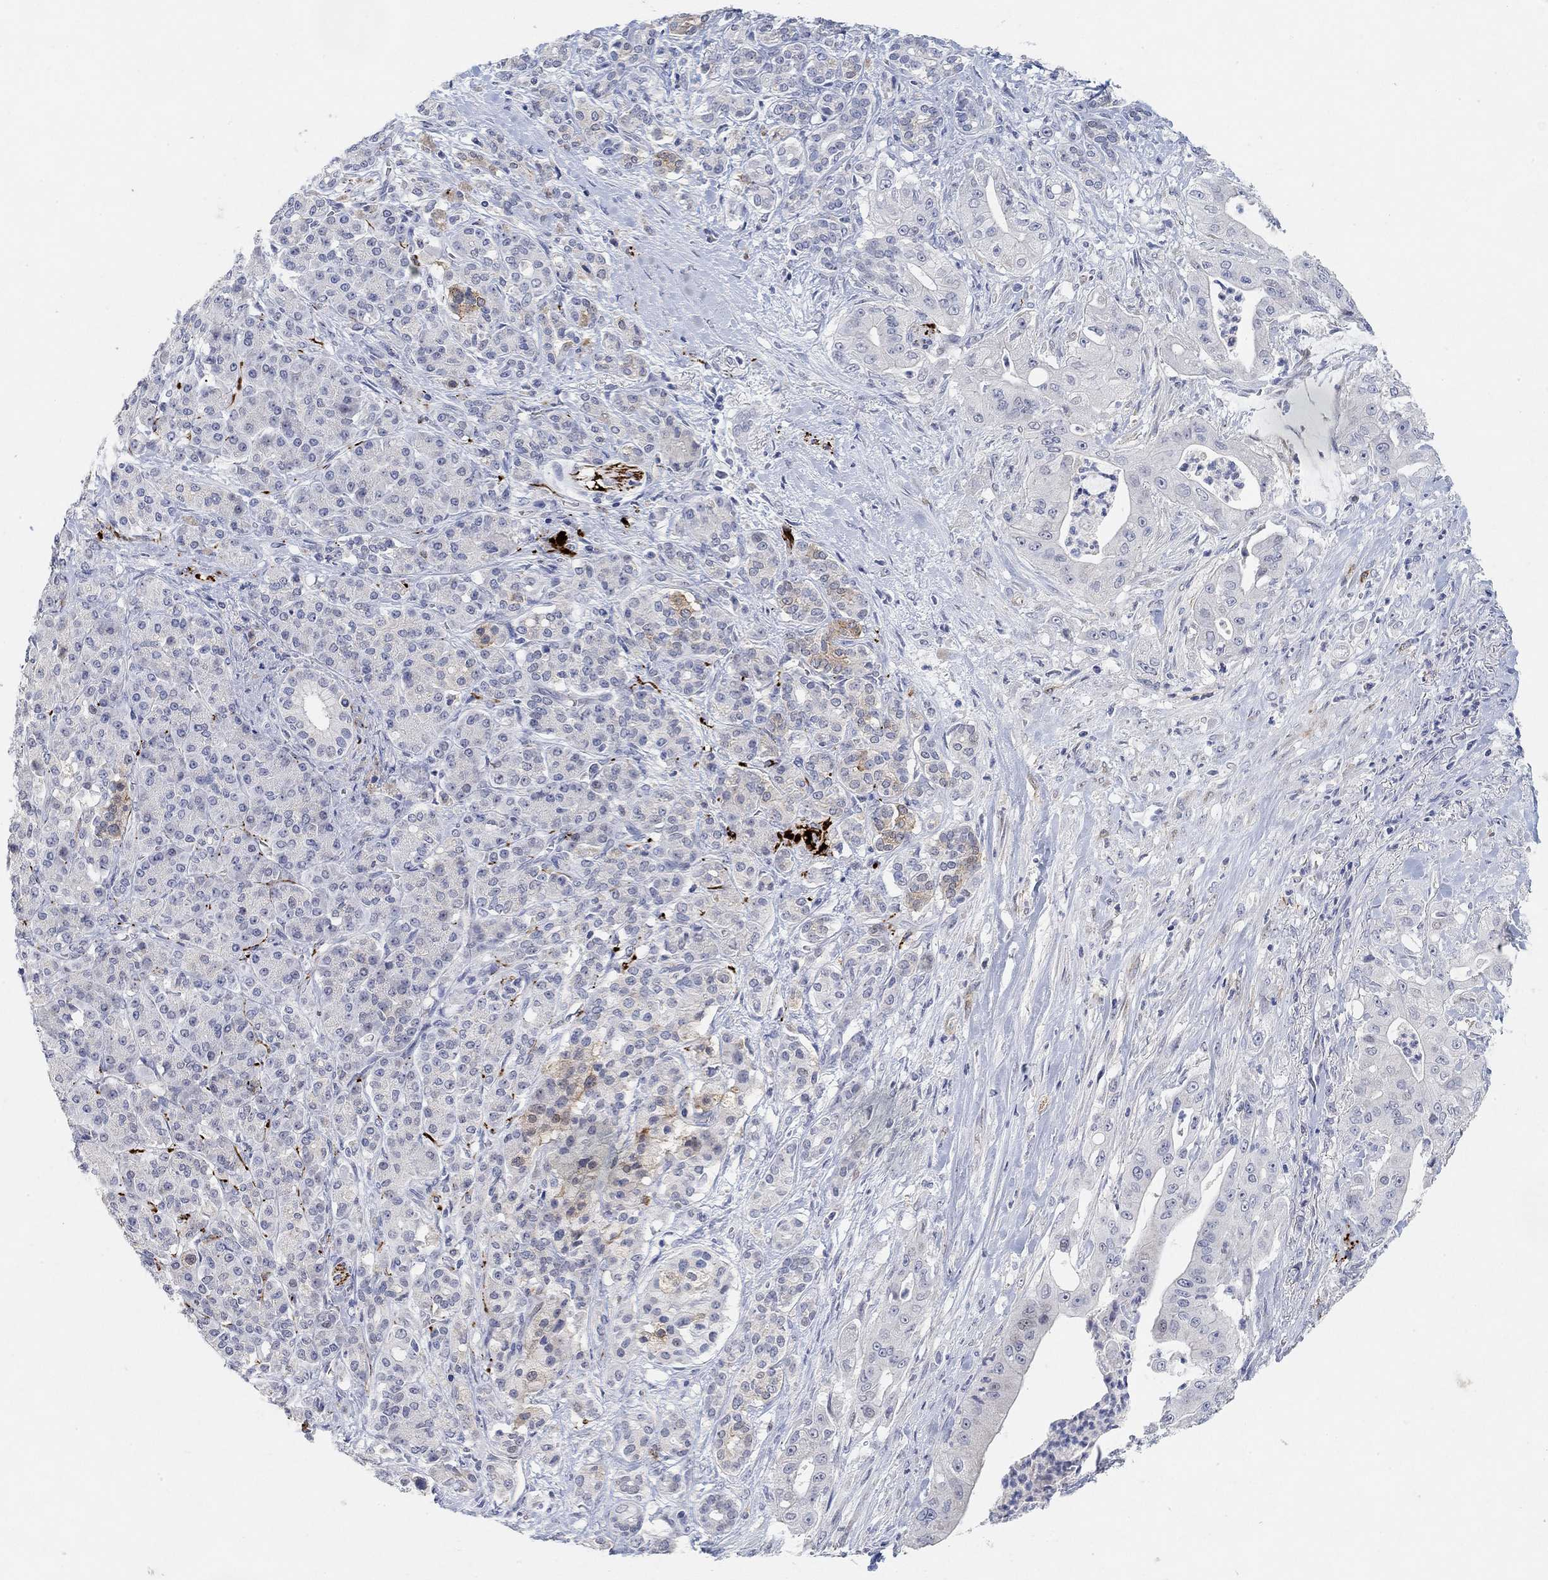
{"staining": {"intensity": "negative", "quantity": "none", "location": "none"}, "tissue": "pancreatic cancer", "cell_type": "Tumor cells", "image_type": "cancer", "snomed": [{"axis": "morphology", "description": "Normal tissue, NOS"}, {"axis": "morphology", "description": "Inflammation, NOS"}, {"axis": "morphology", "description": "Adenocarcinoma, NOS"}, {"axis": "topography", "description": "Pancreas"}], "caption": "IHC image of pancreatic cancer stained for a protein (brown), which shows no expression in tumor cells.", "gene": "VAT1L", "patient": {"sex": "male", "age": 57}}